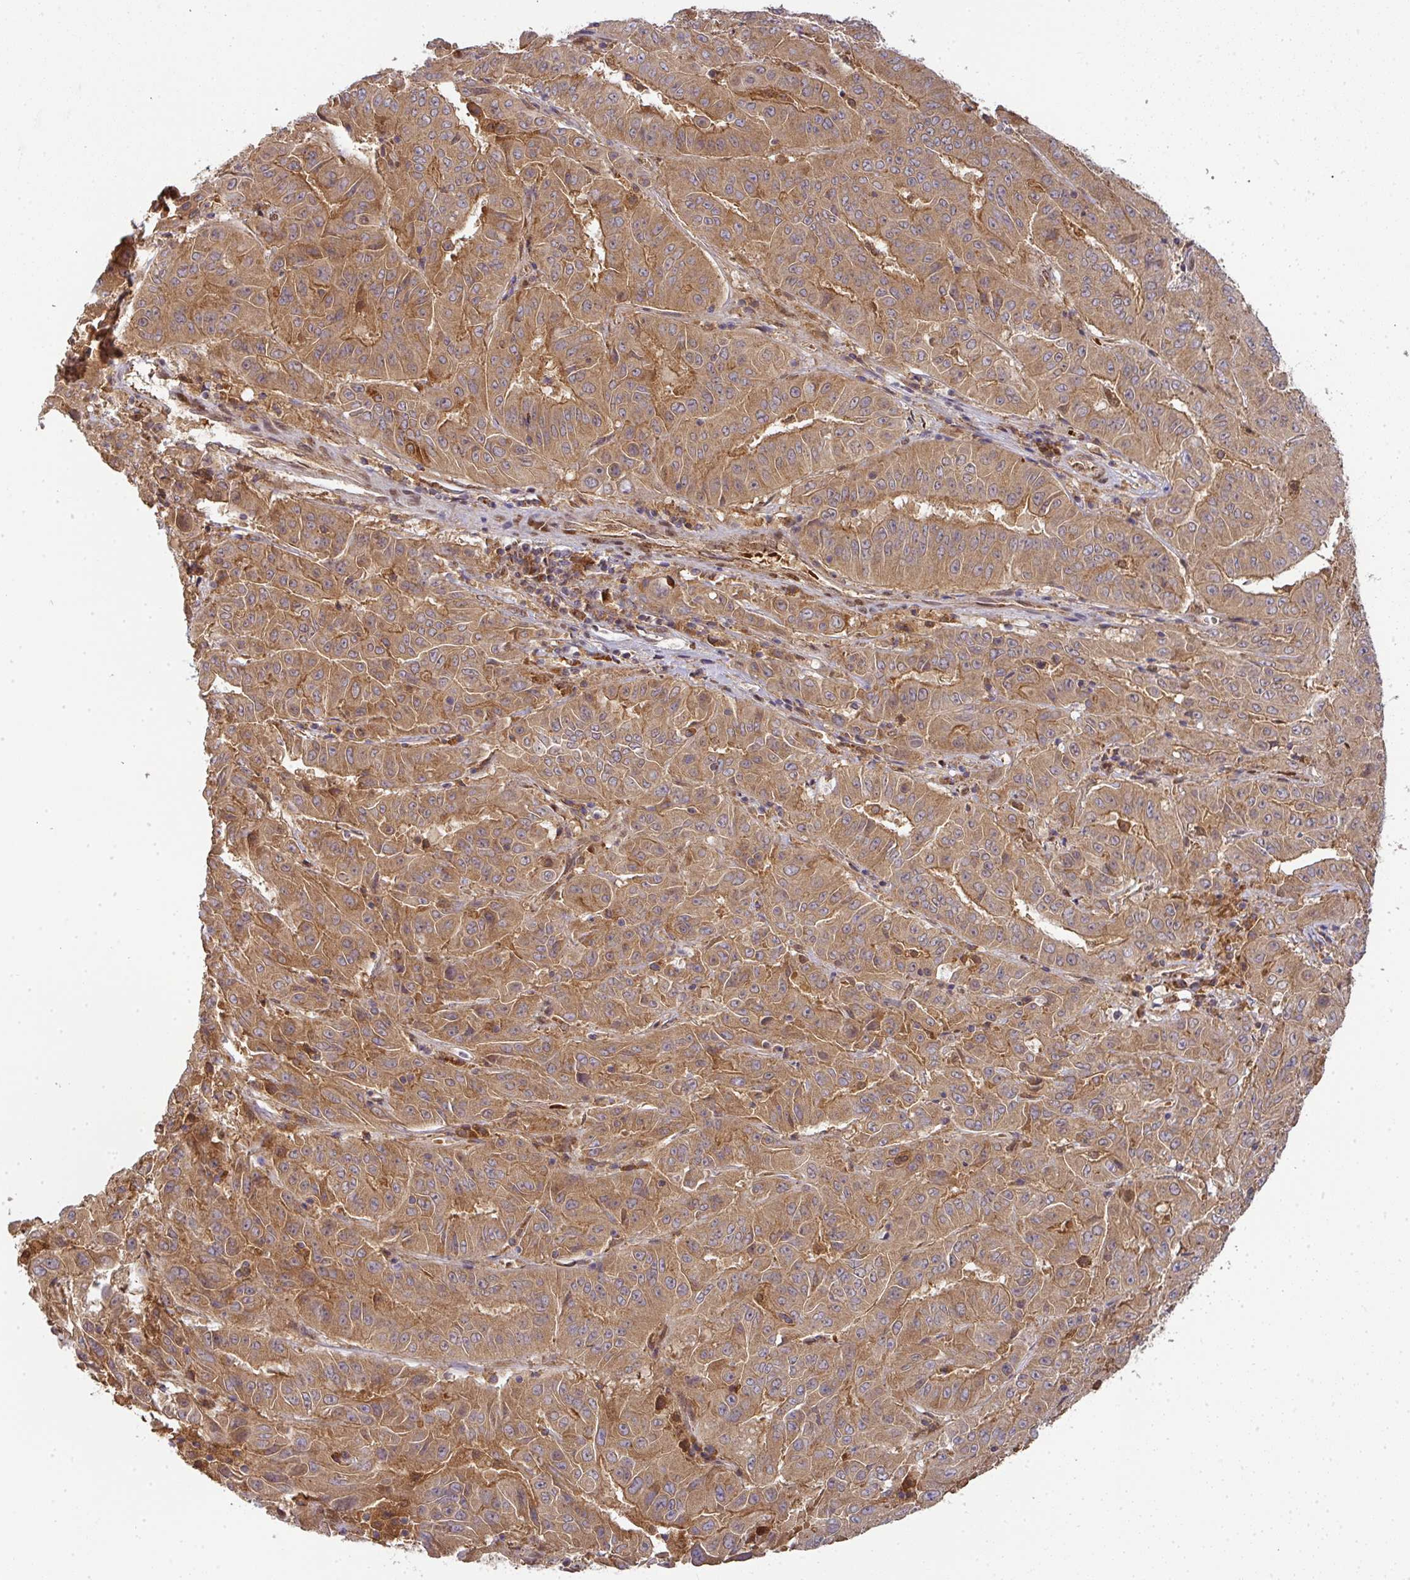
{"staining": {"intensity": "moderate", "quantity": ">75%", "location": "cytoplasmic/membranous"}, "tissue": "pancreatic cancer", "cell_type": "Tumor cells", "image_type": "cancer", "snomed": [{"axis": "morphology", "description": "Adenocarcinoma, NOS"}, {"axis": "topography", "description": "Pancreas"}], "caption": "The image shows a brown stain indicating the presence of a protein in the cytoplasmic/membranous of tumor cells in pancreatic cancer (adenocarcinoma).", "gene": "MALSU1", "patient": {"sex": "male", "age": 63}}